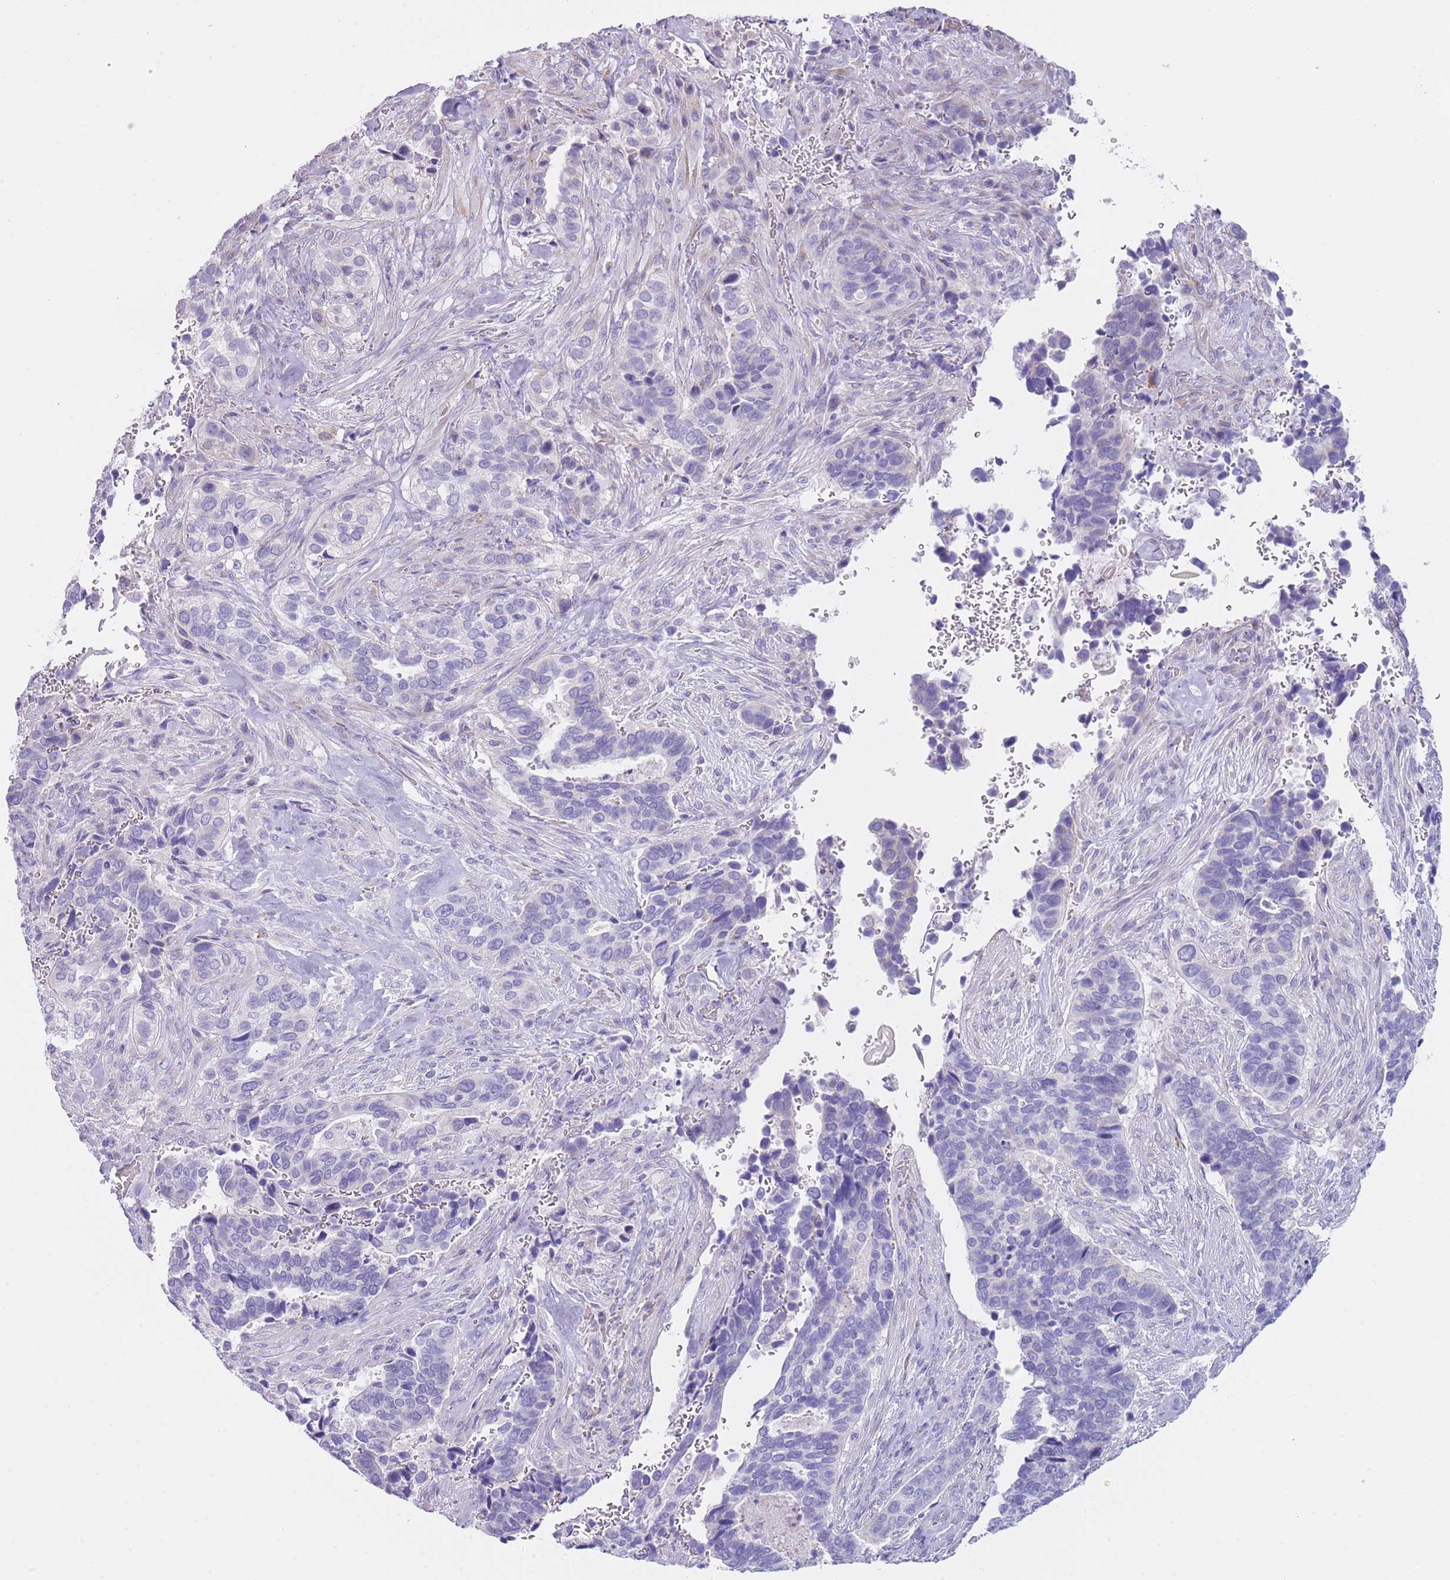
{"staining": {"intensity": "negative", "quantity": "none", "location": "none"}, "tissue": "cervical cancer", "cell_type": "Tumor cells", "image_type": "cancer", "snomed": [{"axis": "morphology", "description": "Squamous cell carcinoma, NOS"}, {"axis": "topography", "description": "Cervix"}], "caption": "Immunohistochemistry (IHC) of human cervical cancer (squamous cell carcinoma) shows no expression in tumor cells.", "gene": "NBPF20", "patient": {"sex": "female", "age": 38}}